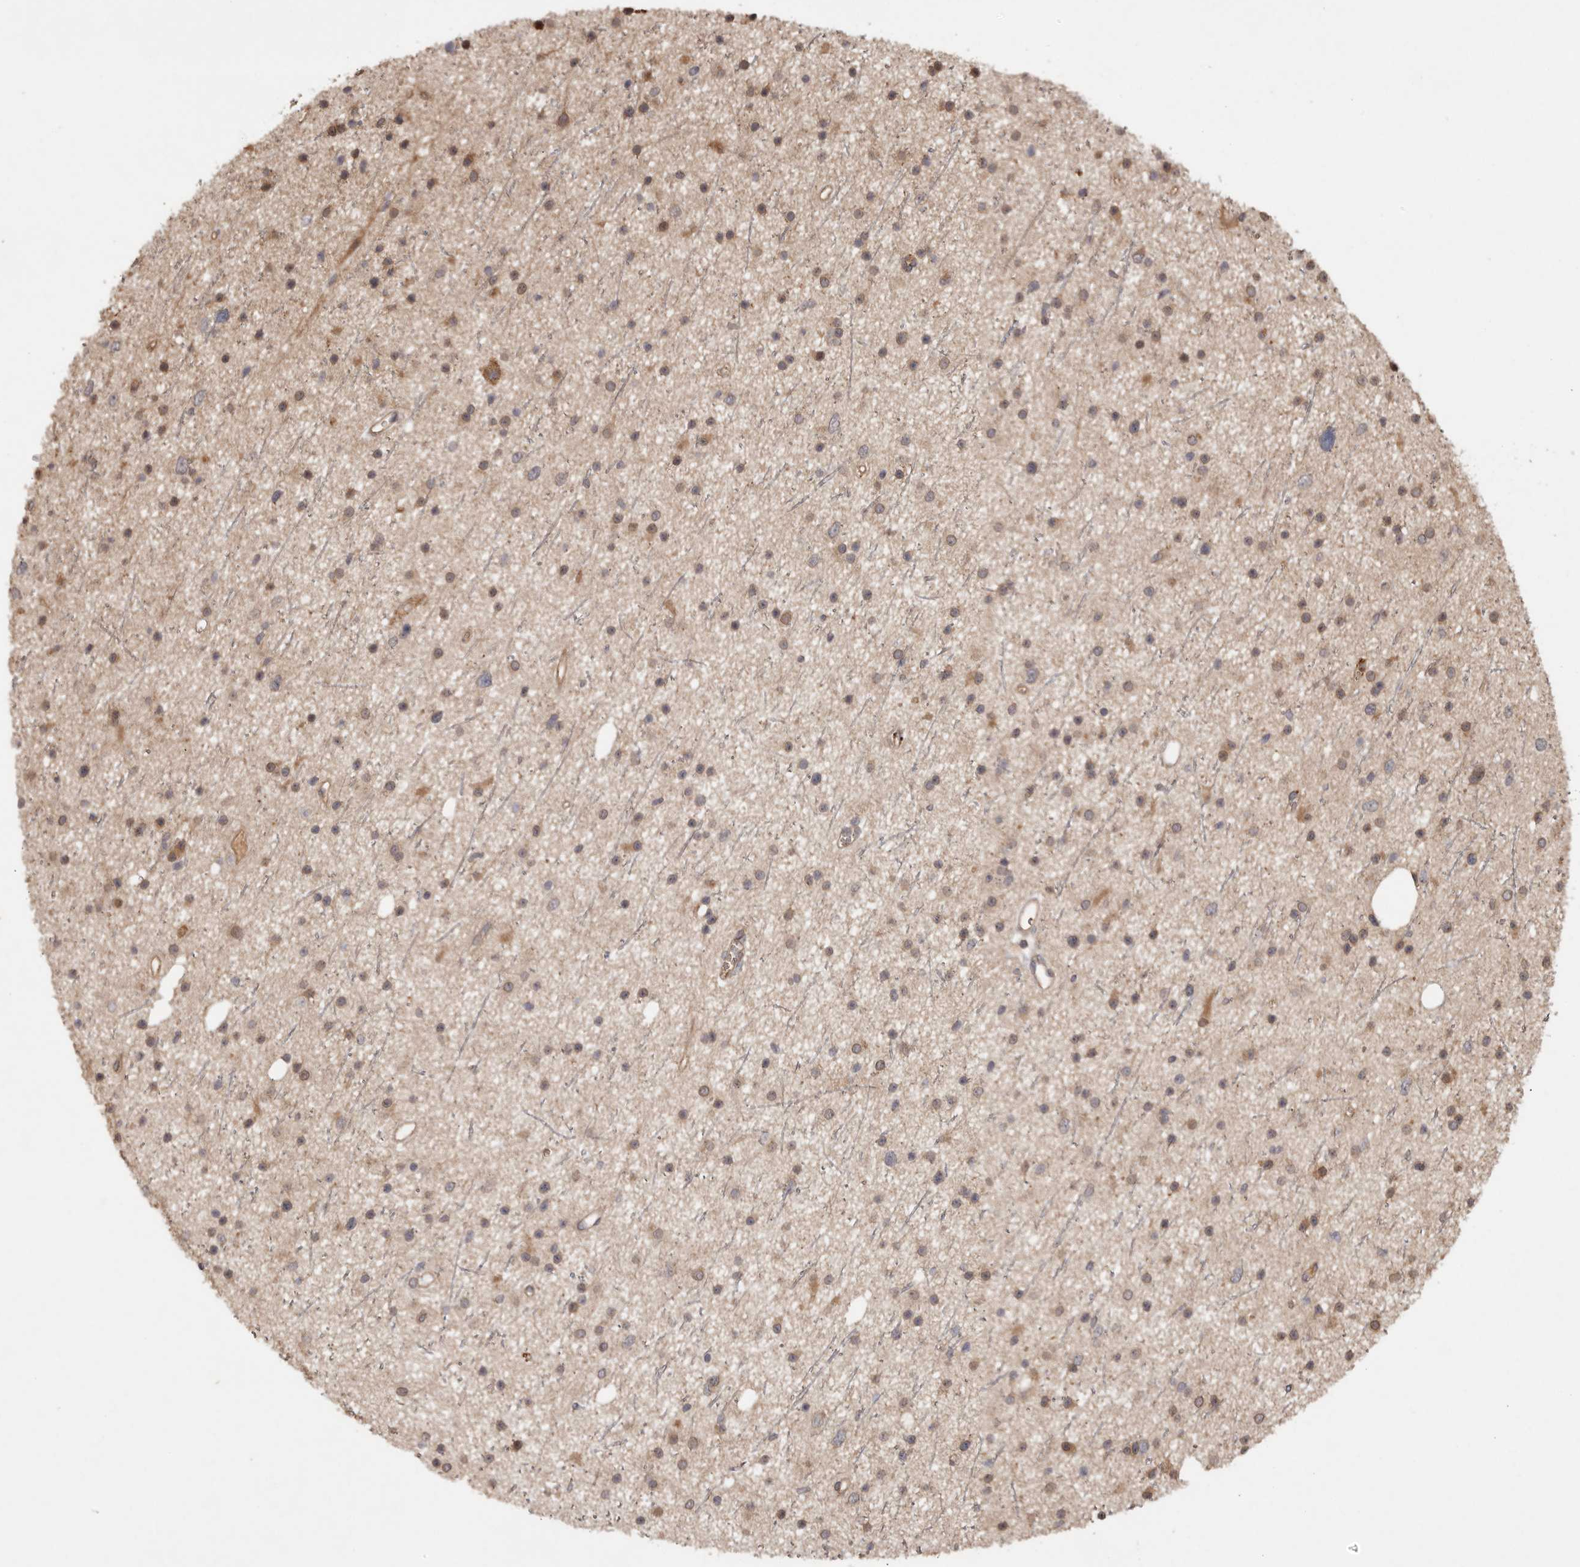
{"staining": {"intensity": "moderate", "quantity": "25%-75%", "location": "cytoplasmic/membranous"}, "tissue": "glioma", "cell_type": "Tumor cells", "image_type": "cancer", "snomed": [{"axis": "morphology", "description": "Glioma, malignant, Low grade"}, {"axis": "topography", "description": "Cerebral cortex"}], "caption": "The image exhibits immunohistochemical staining of glioma. There is moderate cytoplasmic/membranous expression is appreciated in about 25%-75% of tumor cells. (brown staining indicates protein expression, while blue staining denotes nuclei).", "gene": "VN1R4", "patient": {"sex": "female", "age": 39}}